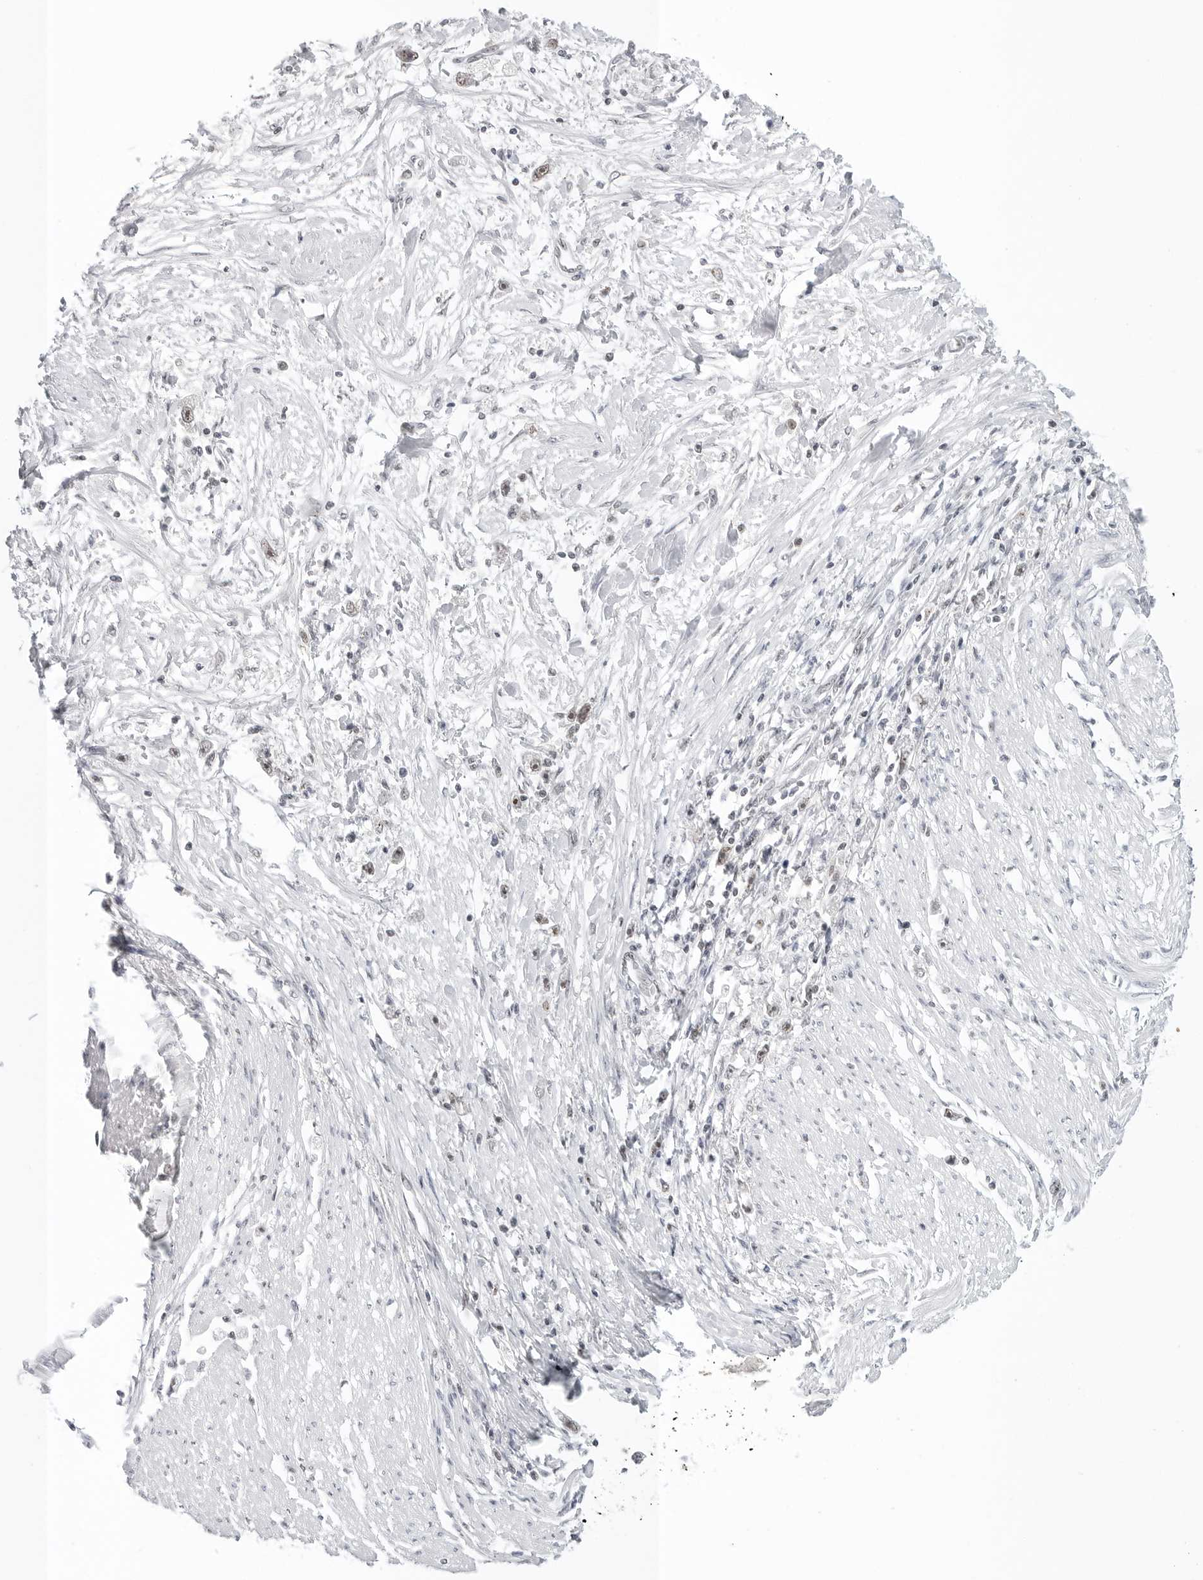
{"staining": {"intensity": "weak", "quantity": "25%-75%", "location": "nuclear"}, "tissue": "stomach cancer", "cell_type": "Tumor cells", "image_type": "cancer", "snomed": [{"axis": "morphology", "description": "Adenocarcinoma, NOS"}, {"axis": "topography", "description": "Stomach"}], "caption": "Brown immunohistochemical staining in stomach adenocarcinoma displays weak nuclear expression in about 25%-75% of tumor cells.", "gene": "WRAP53", "patient": {"sex": "female", "age": 59}}